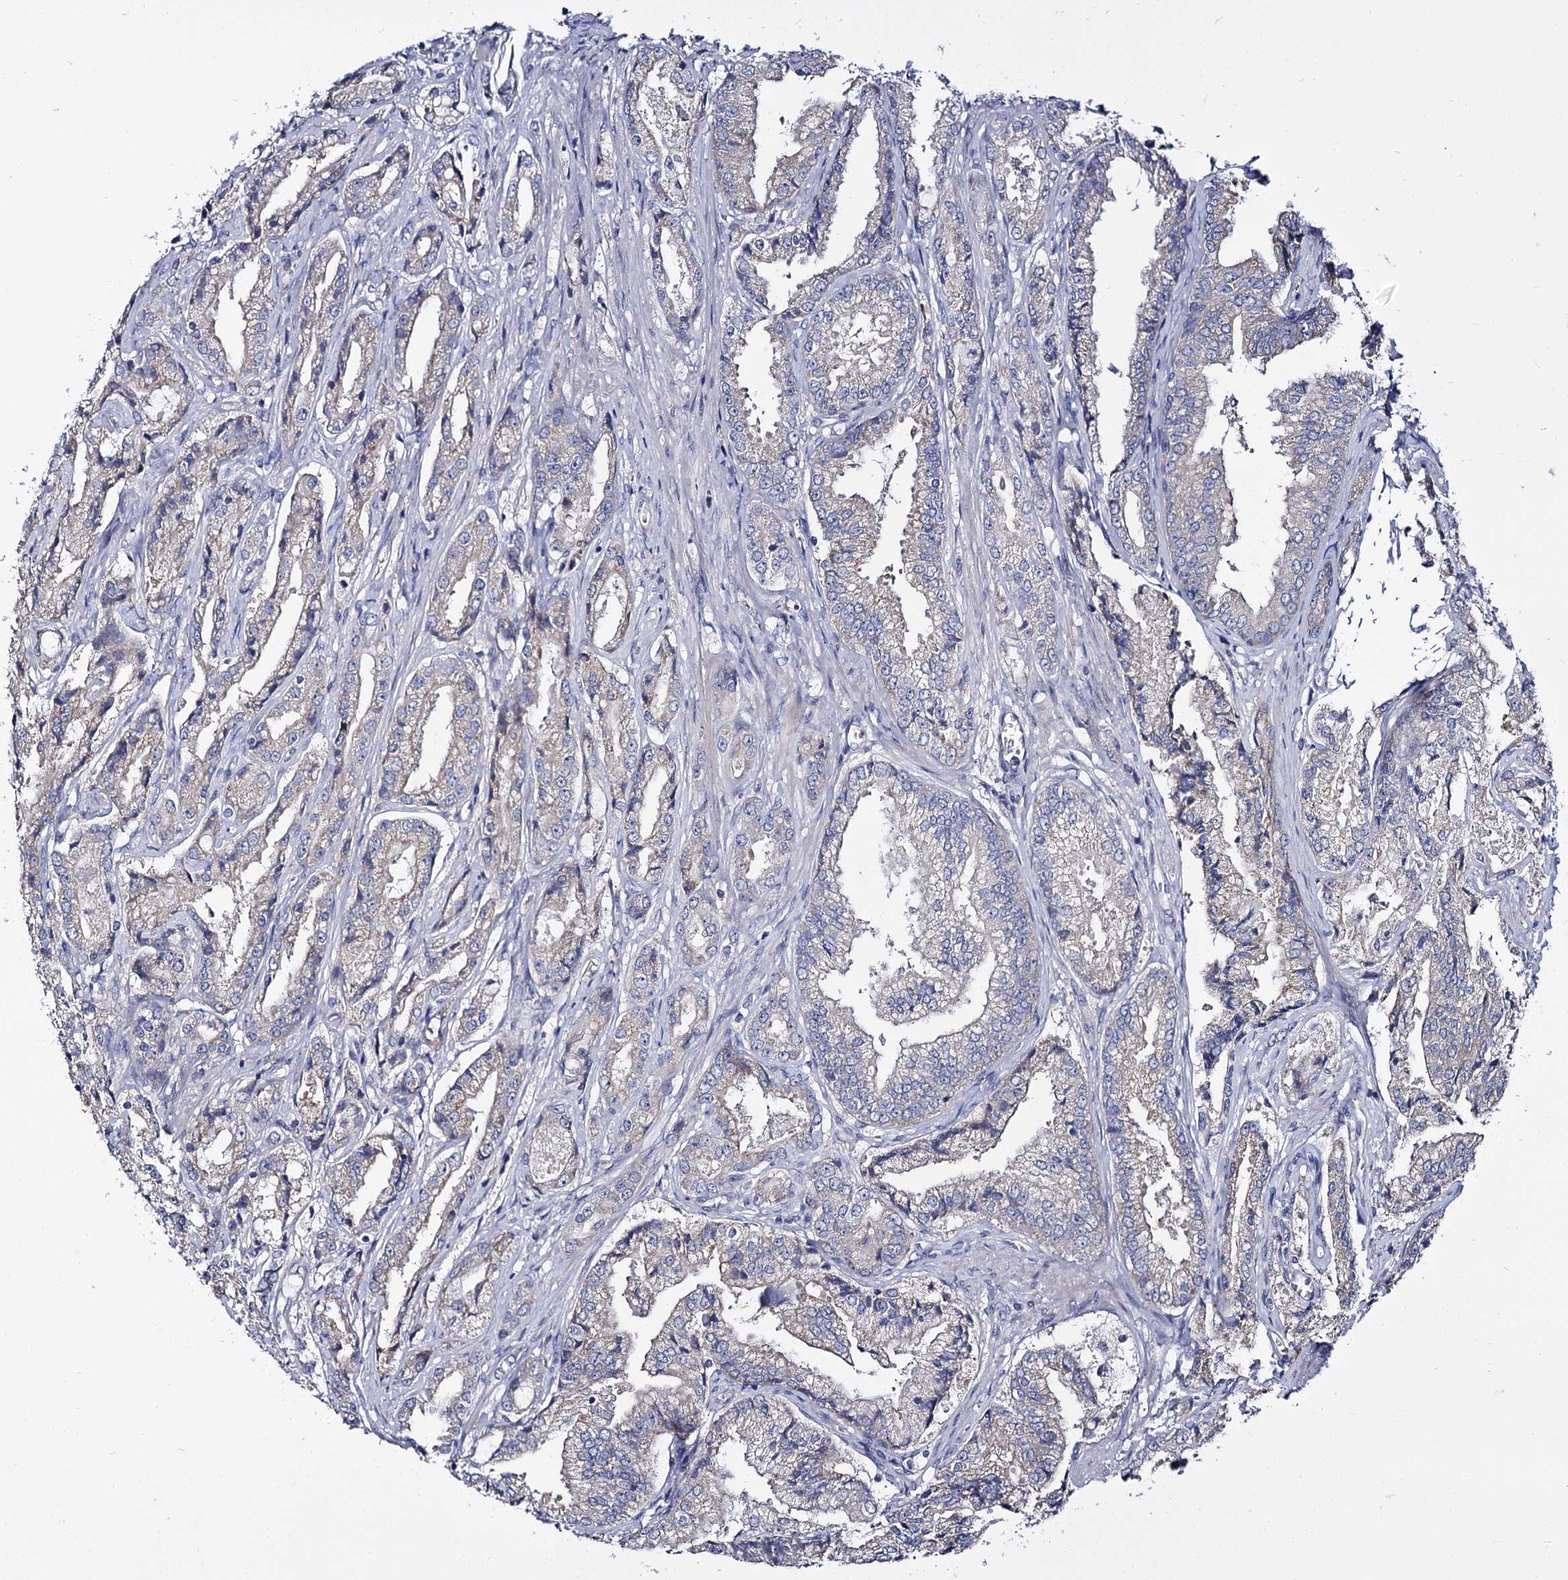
{"staining": {"intensity": "negative", "quantity": "none", "location": "none"}, "tissue": "prostate cancer", "cell_type": "Tumor cells", "image_type": "cancer", "snomed": [{"axis": "morphology", "description": "Adenocarcinoma, High grade"}, {"axis": "topography", "description": "Prostate"}], "caption": "High power microscopy image of an immunohistochemistry (IHC) micrograph of prostate cancer (adenocarcinoma (high-grade)), revealing no significant staining in tumor cells.", "gene": "PANX2", "patient": {"sex": "male", "age": 72}}